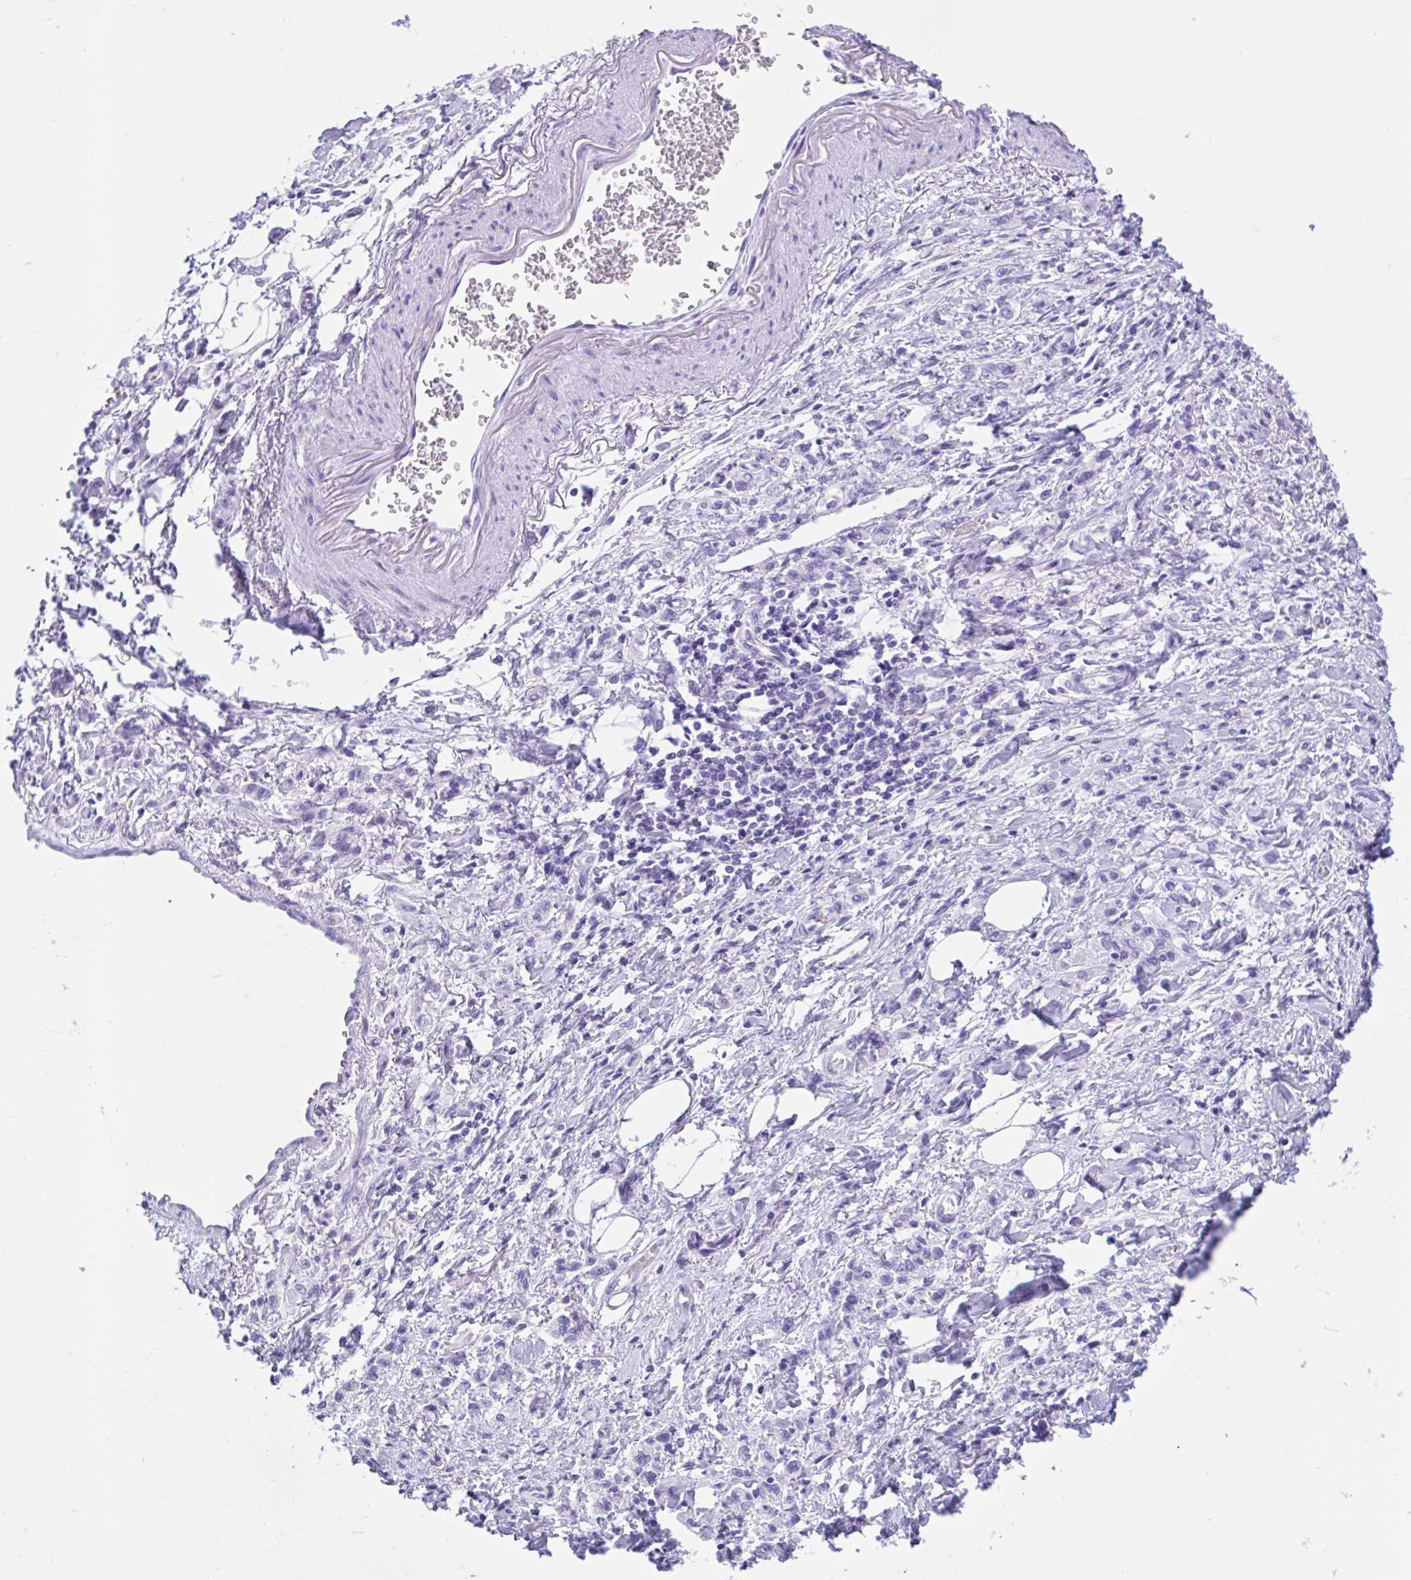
{"staining": {"intensity": "negative", "quantity": "none", "location": "none"}, "tissue": "stomach cancer", "cell_type": "Tumor cells", "image_type": "cancer", "snomed": [{"axis": "morphology", "description": "Adenocarcinoma, NOS"}, {"axis": "topography", "description": "Stomach"}], "caption": "There is no significant expression in tumor cells of adenocarcinoma (stomach). (Immunohistochemistry, brightfield microscopy, high magnification).", "gene": "ZNF319", "patient": {"sex": "male", "age": 77}}